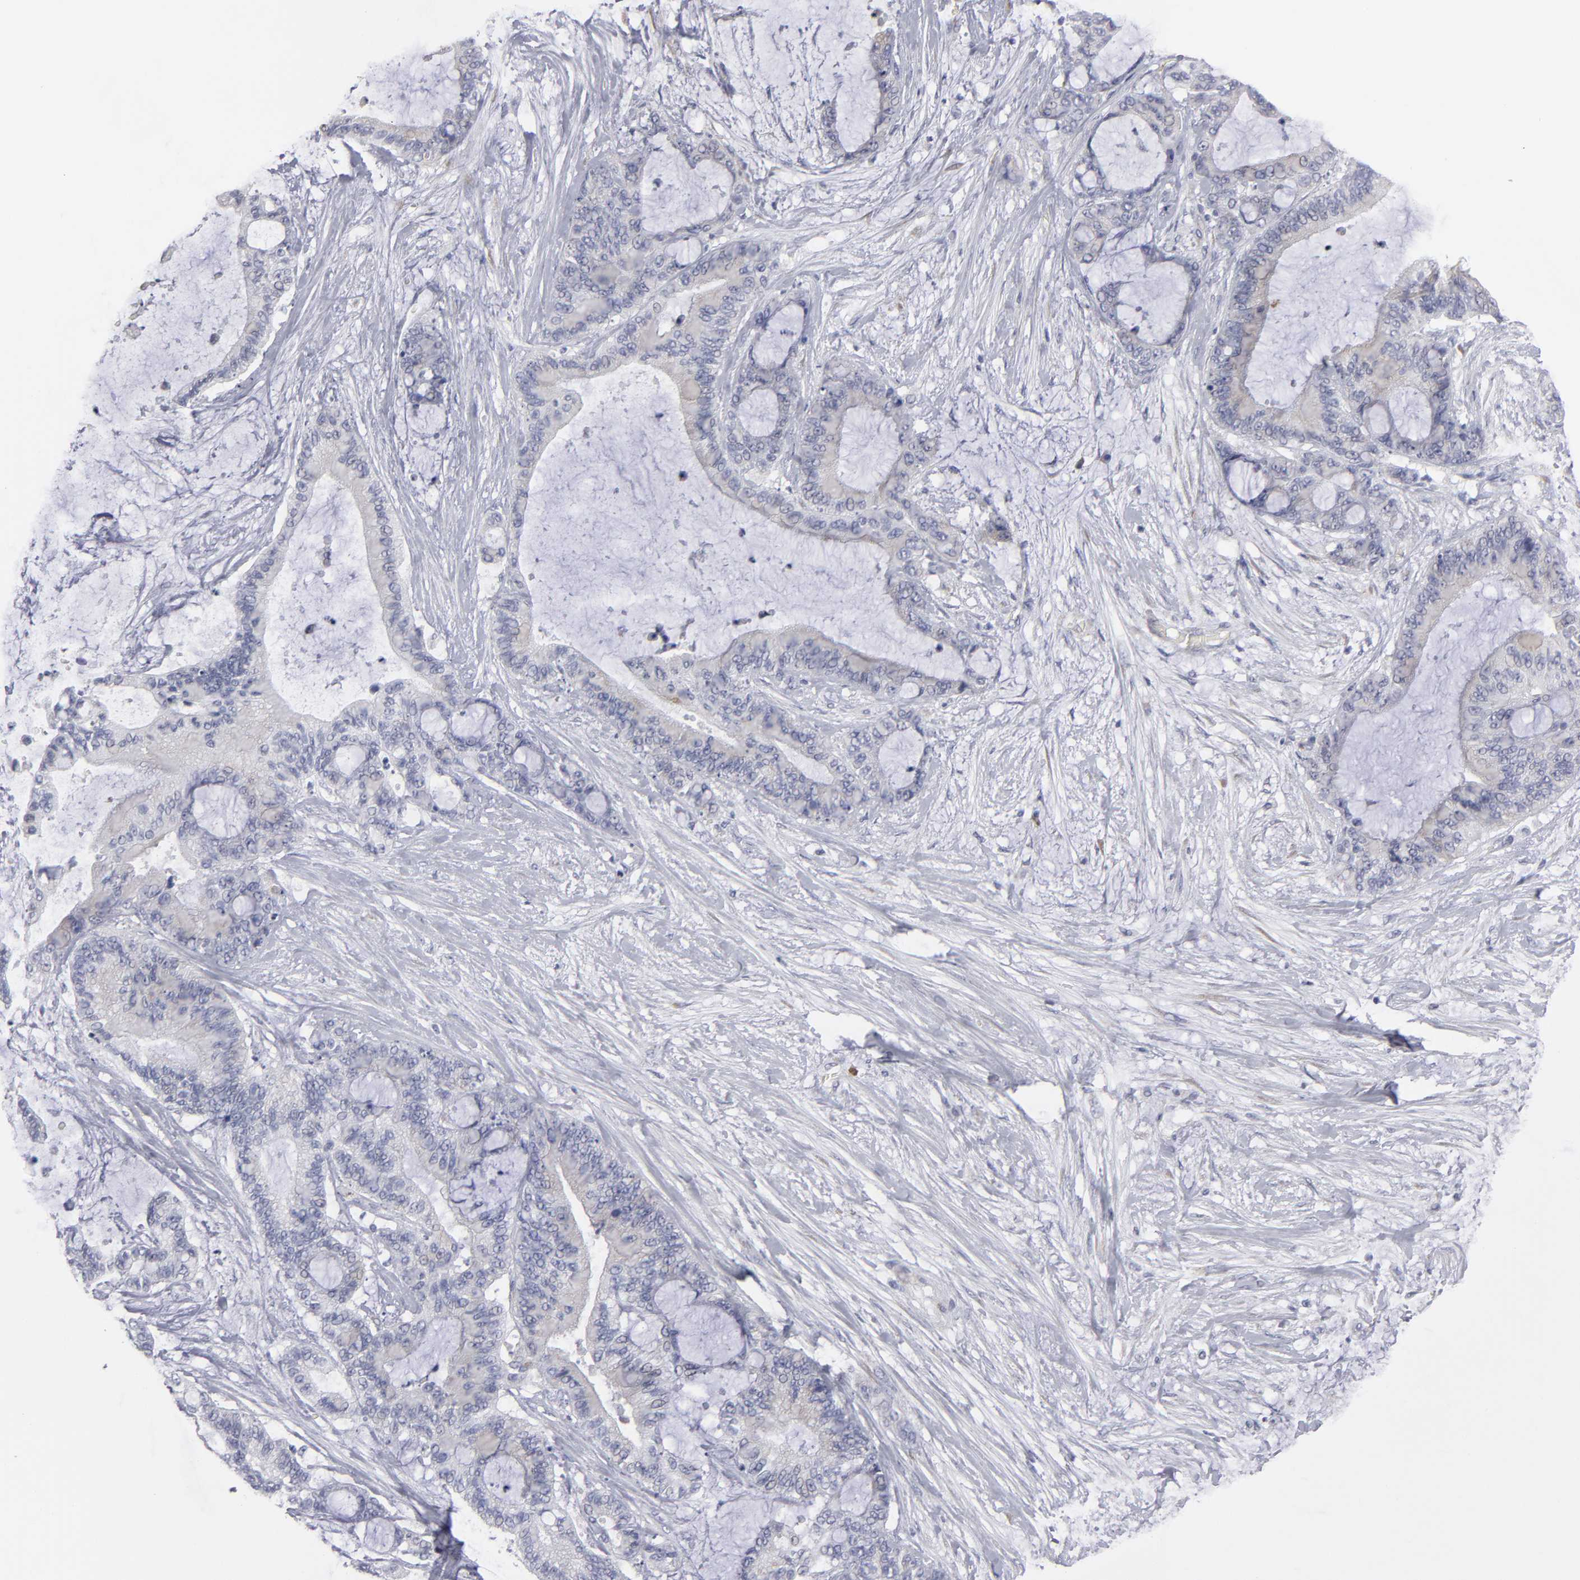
{"staining": {"intensity": "weak", "quantity": ">75%", "location": "cytoplasmic/membranous"}, "tissue": "liver cancer", "cell_type": "Tumor cells", "image_type": "cancer", "snomed": [{"axis": "morphology", "description": "Cholangiocarcinoma"}, {"axis": "topography", "description": "Liver"}], "caption": "Immunohistochemical staining of human liver cancer (cholangiocarcinoma) reveals weak cytoplasmic/membranous protein positivity in approximately >75% of tumor cells. (DAB (3,3'-diaminobenzidine) IHC, brown staining for protein, blue staining for nuclei).", "gene": "CCDC80", "patient": {"sex": "female", "age": 73}}